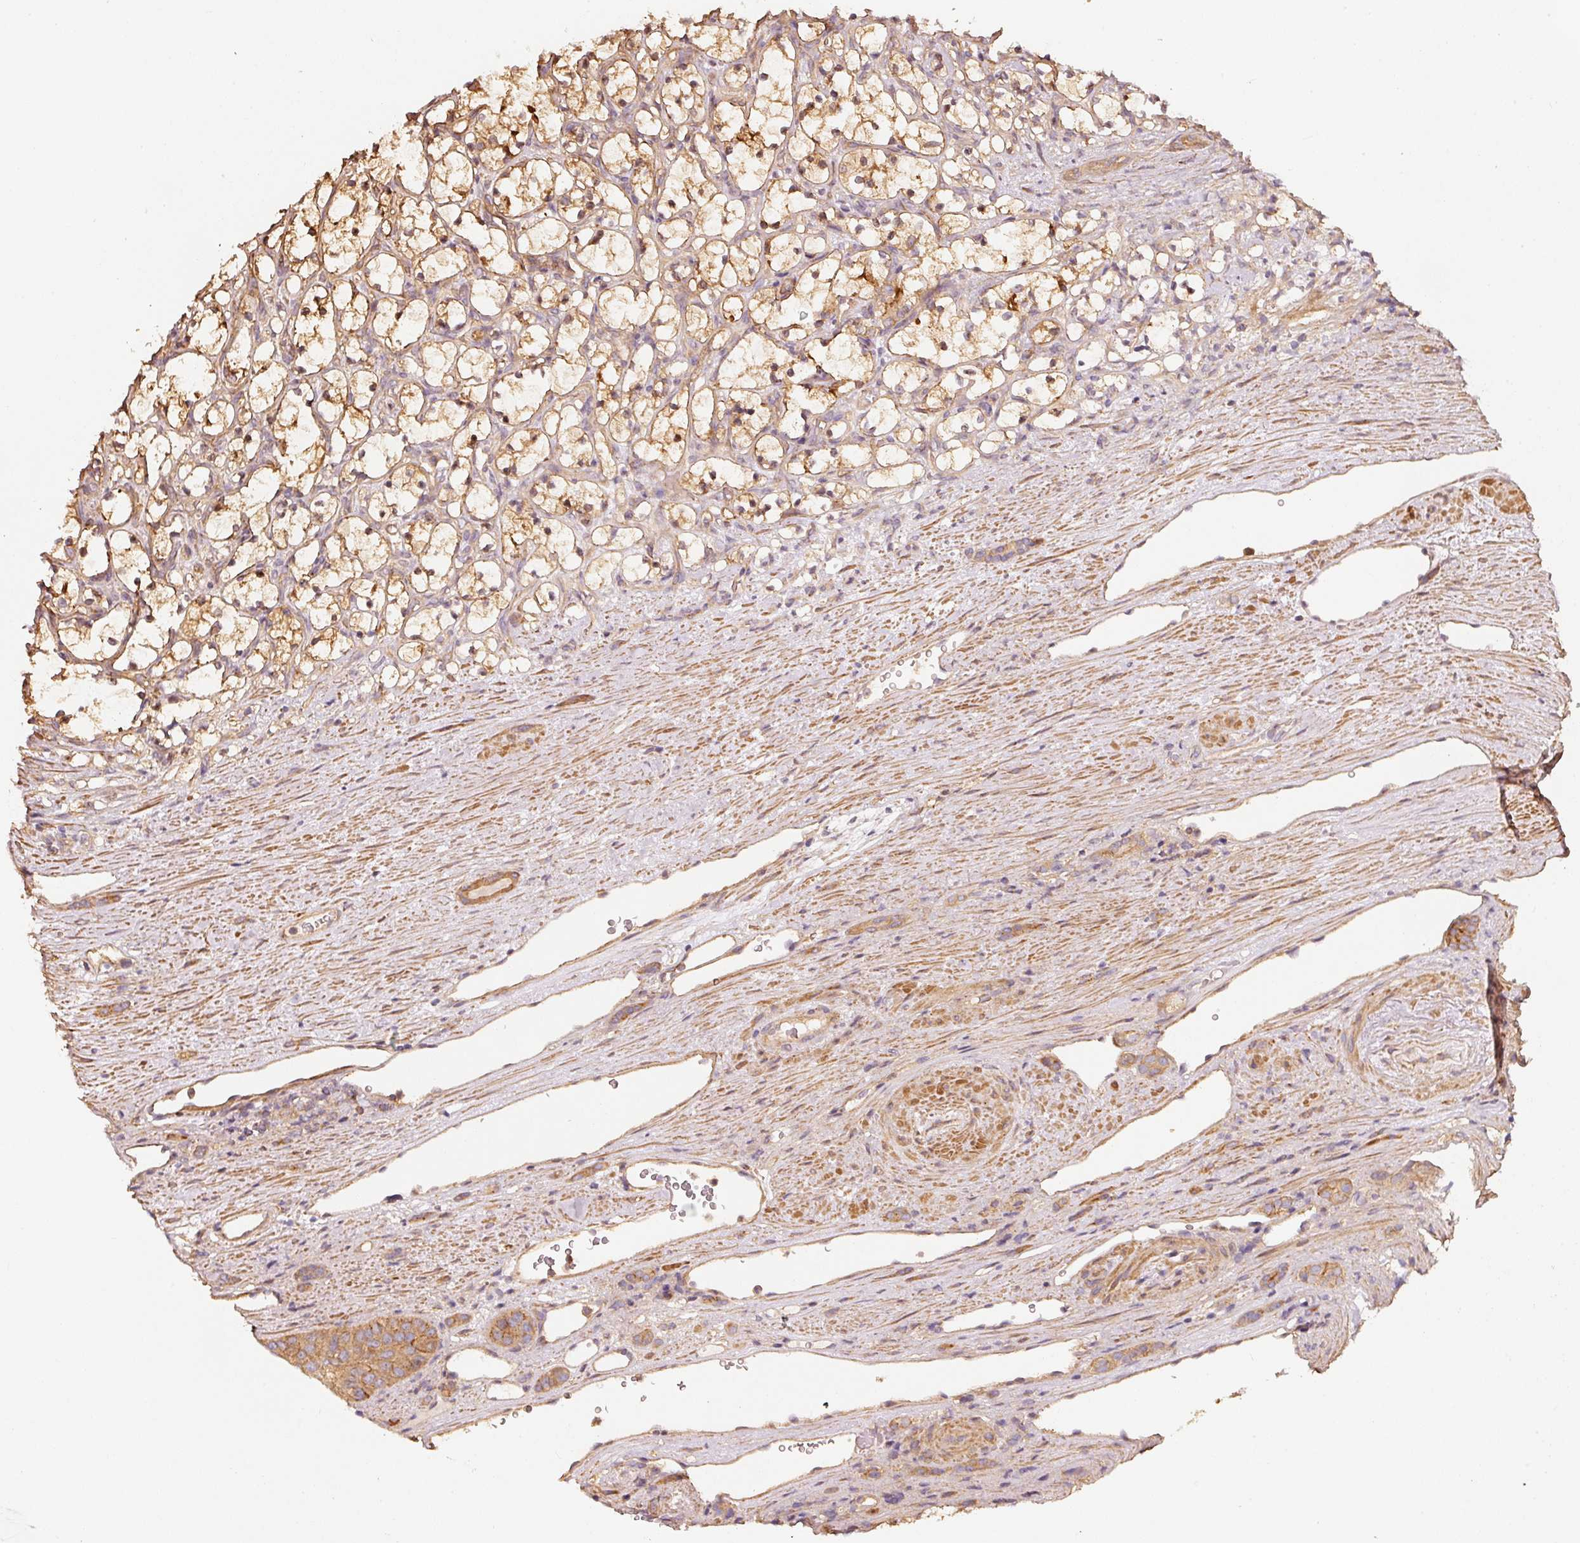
{"staining": {"intensity": "moderate", "quantity": ">75%", "location": "cytoplasmic/membranous"}, "tissue": "renal cancer", "cell_type": "Tumor cells", "image_type": "cancer", "snomed": [{"axis": "morphology", "description": "Adenocarcinoma, NOS"}, {"axis": "topography", "description": "Kidney"}], "caption": "Moderate cytoplasmic/membranous protein positivity is identified in approximately >75% of tumor cells in adenocarcinoma (renal).", "gene": "CEP95", "patient": {"sex": "female", "age": 69}}